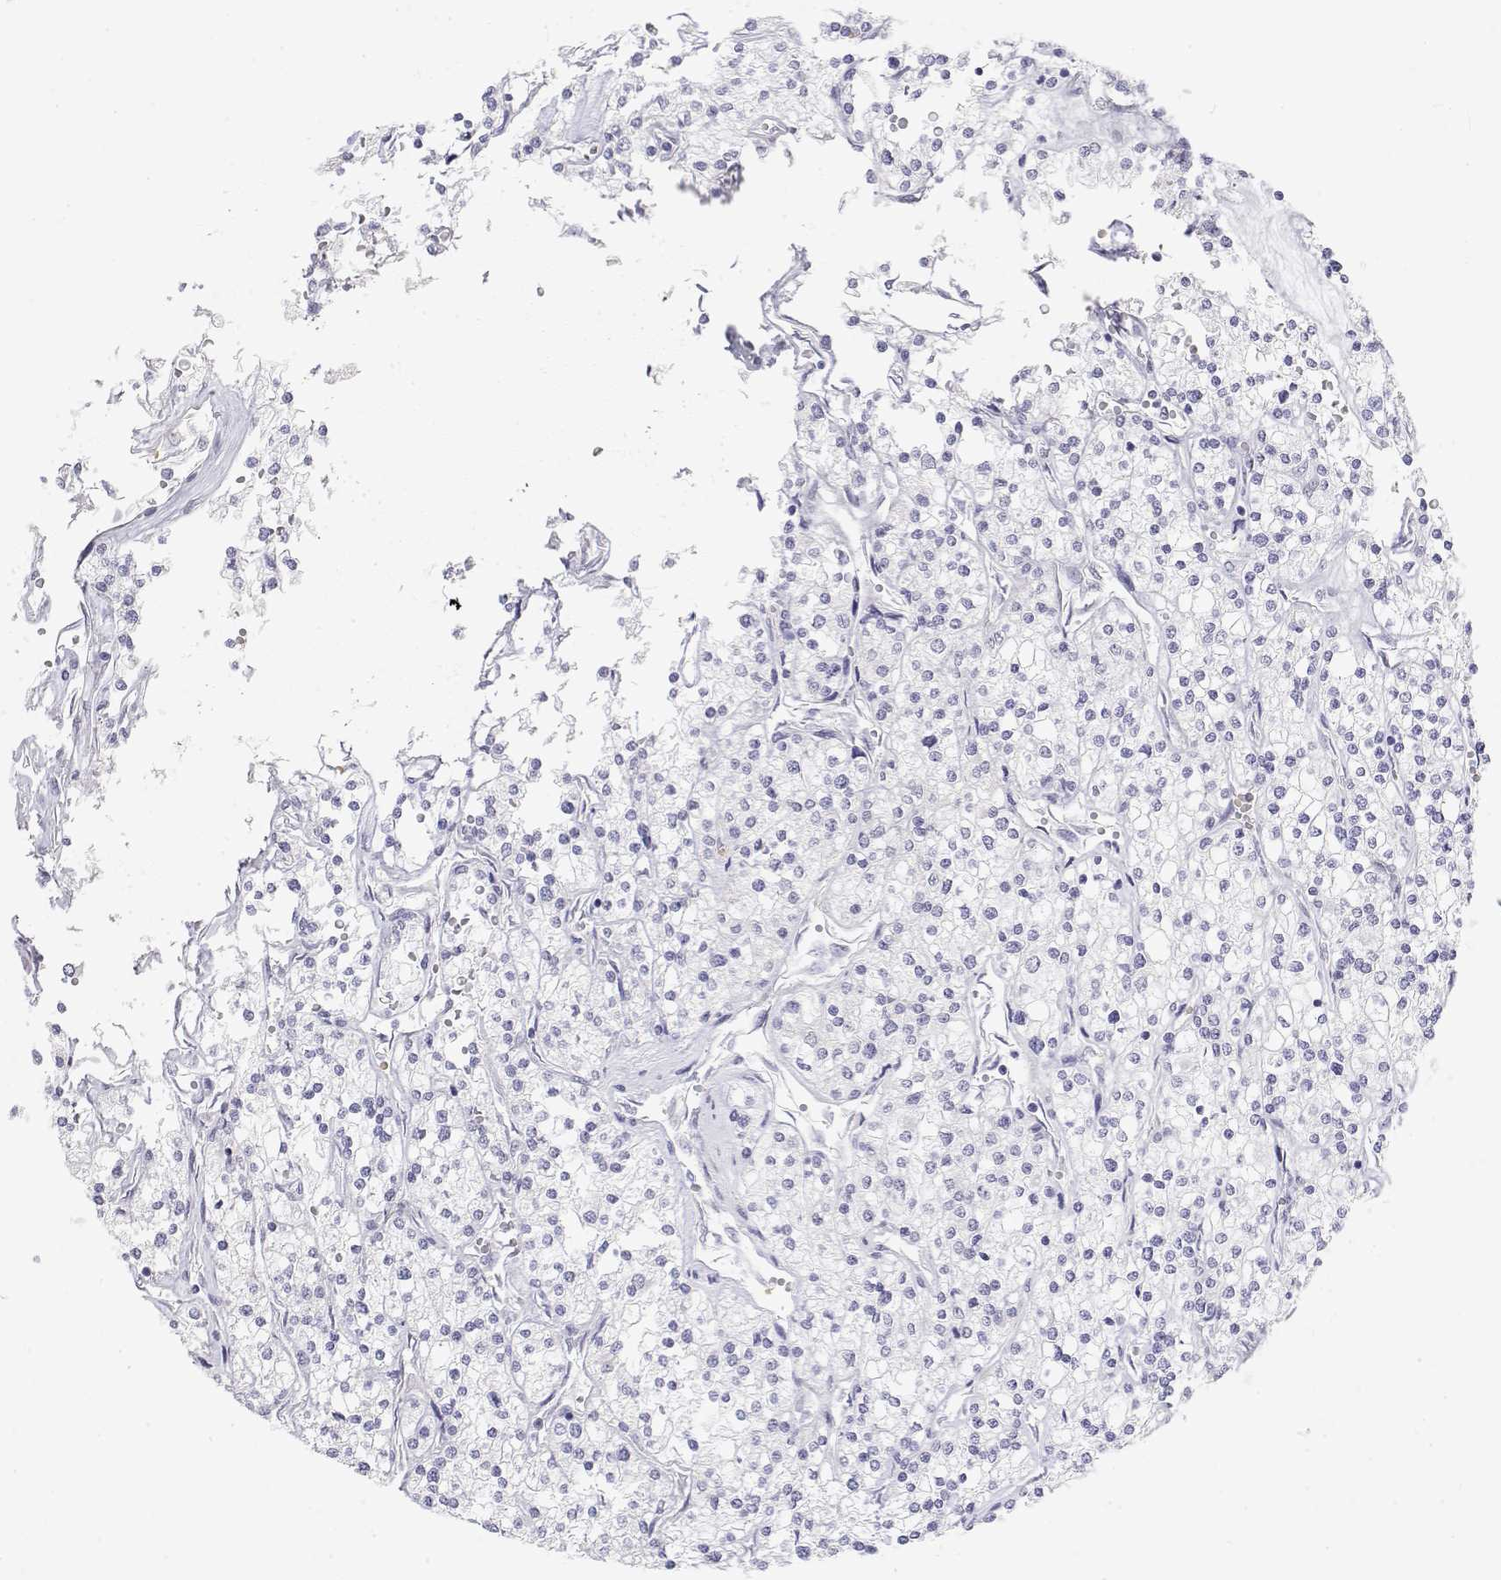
{"staining": {"intensity": "negative", "quantity": "none", "location": "none"}, "tissue": "renal cancer", "cell_type": "Tumor cells", "image_type": "cancer", "snomed": [{"axis": "morphology", "description": "Adenocarcinoma, NOS"}, {"axis": "topography", "description": "Kidney"}], "caption": "Adenocarcinoma (renal) was stained to show a protein in brown. There is no significant staining in tumor cells.", "gene": "MISP", "patient": {"sex": "male", "age": 80}}